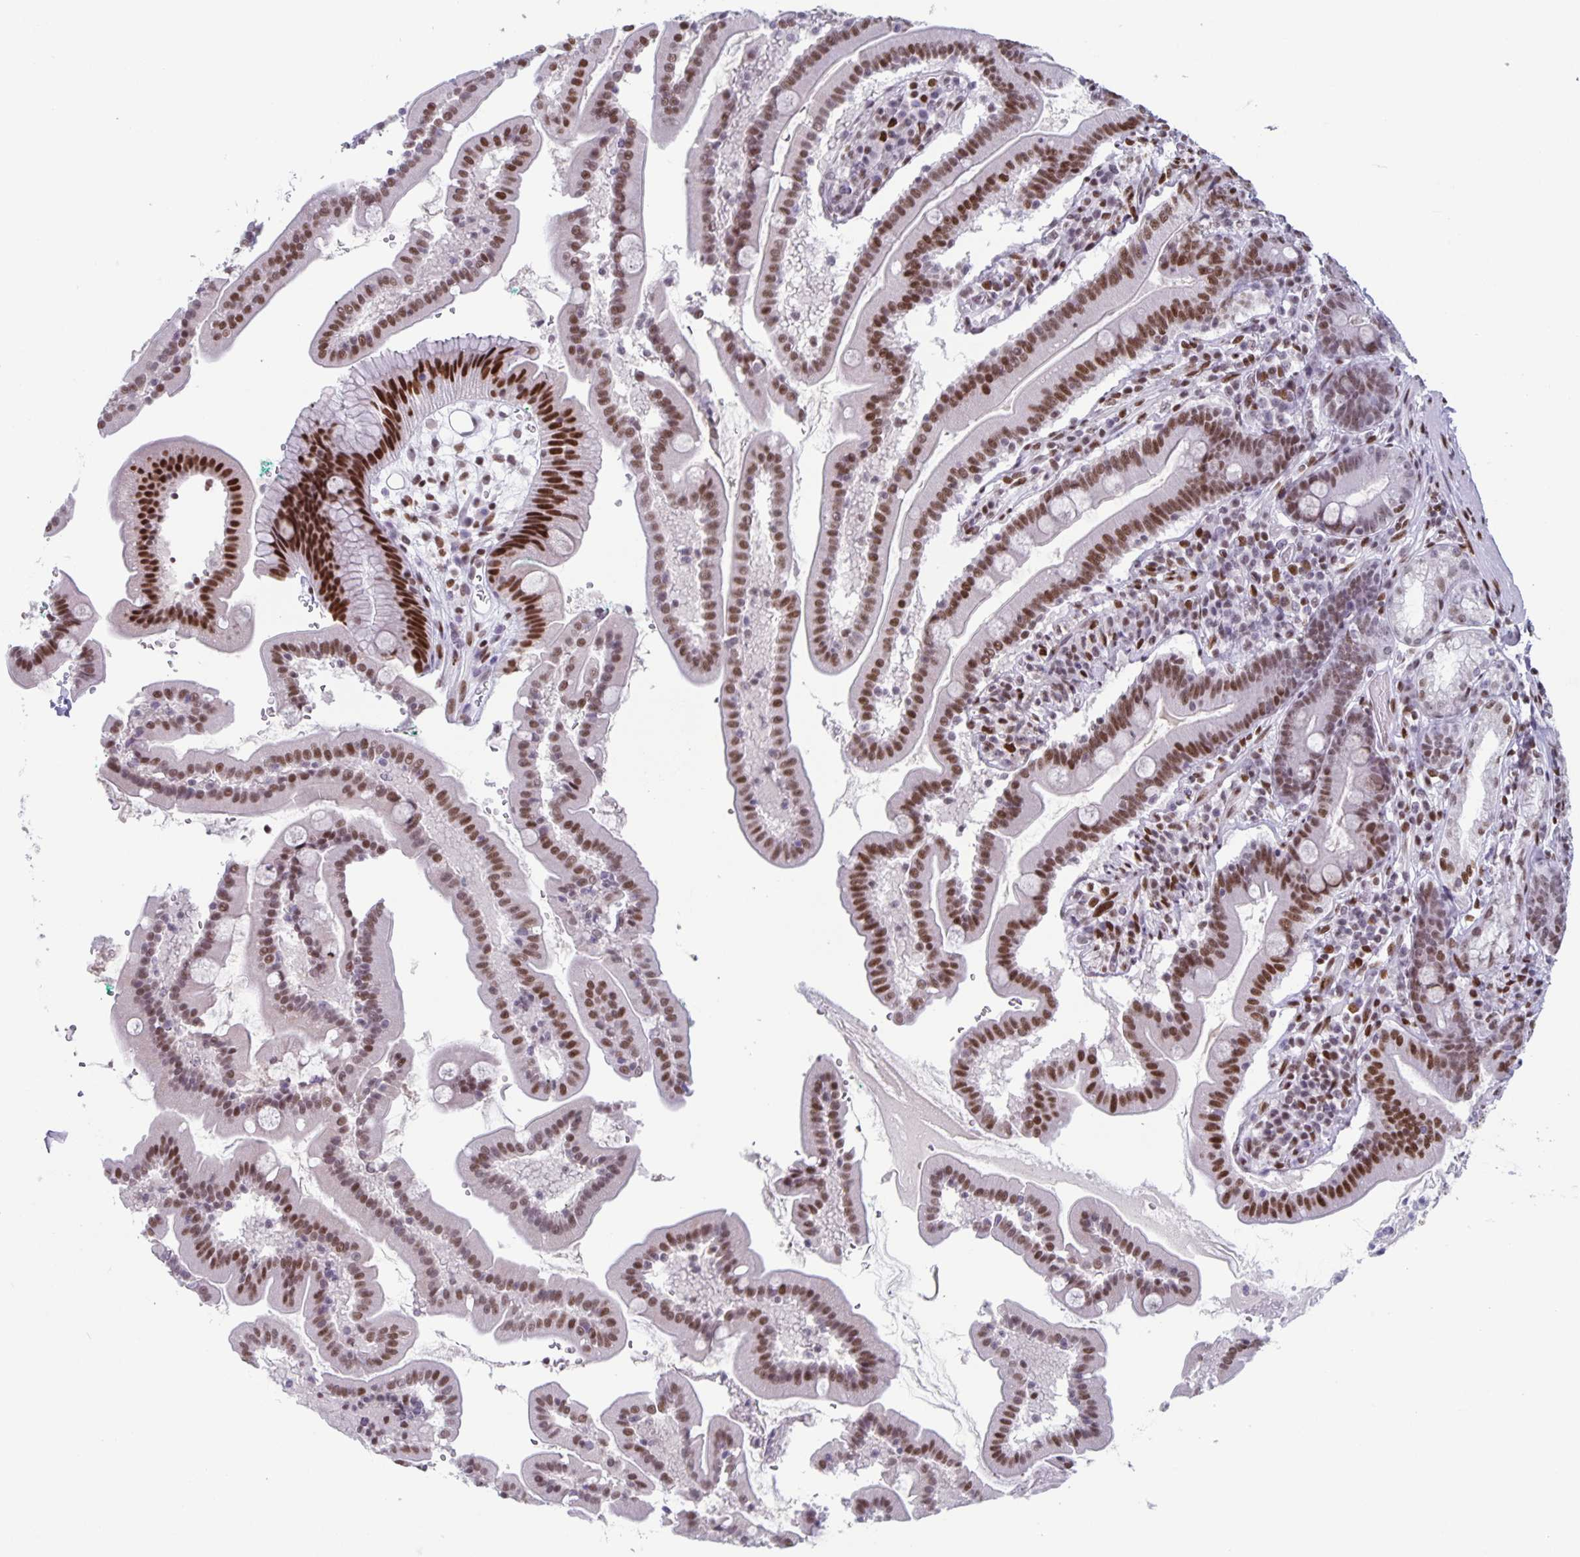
{"staining": {"intensity": "strong", "quantity": "25%-75%", "location": "nuclear"}, "tissue": "duodenum", "cell_type": "Glandular cells", "image_type": "normal", "snomed": [{"axis": "morphology", "description": "Normal tissue, NOS"}, {"axis": "topography", "description": "Duodenum"}], "caption": "Approximately 25%-75% of glandular cells in normal duodenum demonstrate strong nuclear protein staining as visualized by brown immunohistochemical staining.", "gene": "JUND", "patient": {"sex": "female", "age": 67}}